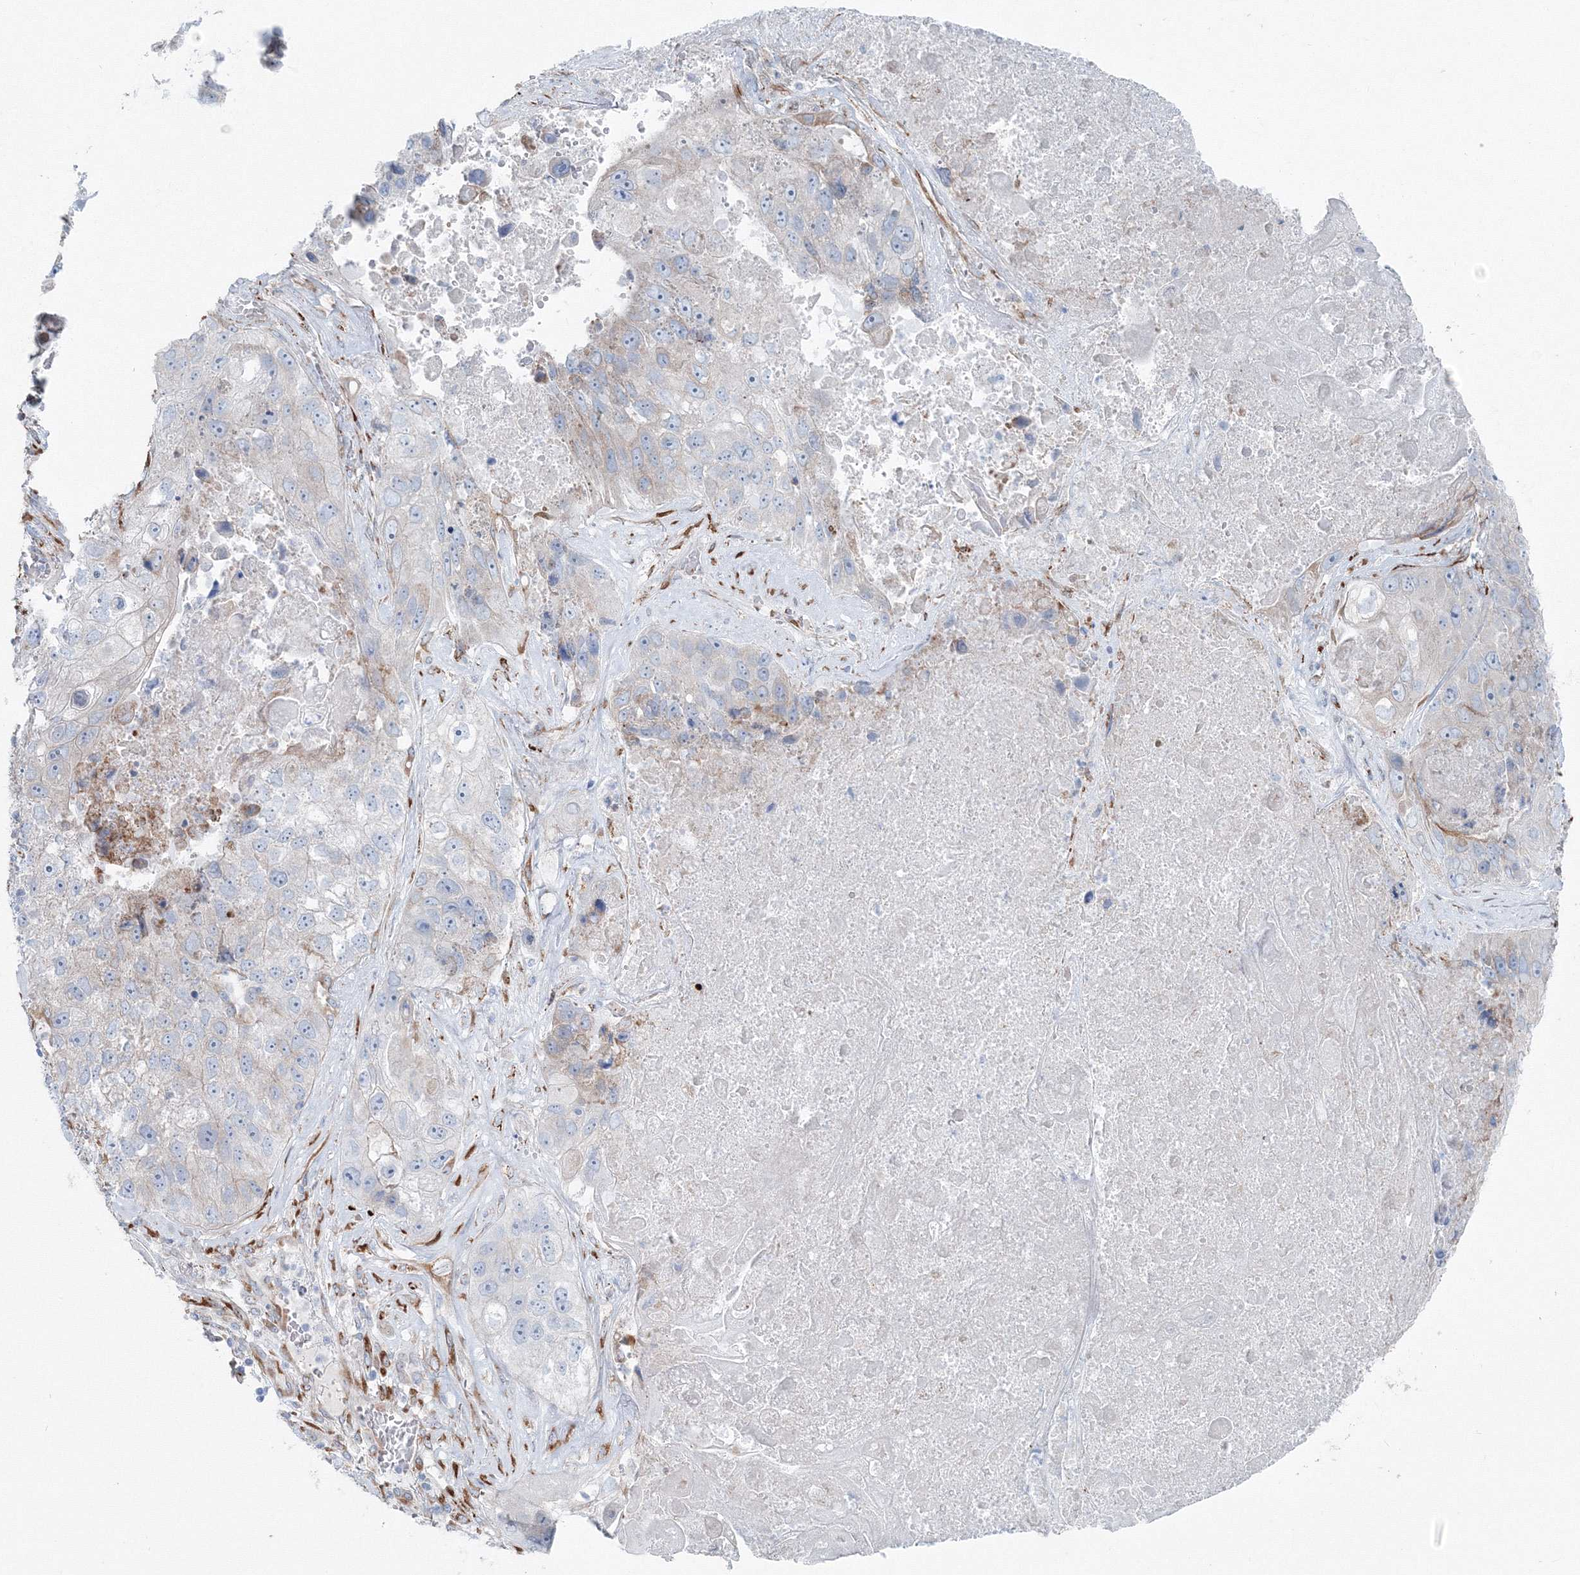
{"staining": {"intensity": "negative", "quantity": "none", "location": "none"}, "tissue": "lung cancer", "cell_type": "Tumor cells", "image_type": "cancer", "snomed": [{"axis": "morphology", "description": "Squamous cell carcinoma, NOS"}, {"axis": "topography", "description": "Lung"}], "caption": "Immunohistochemical staining of human lung cancer (squamous cell carcinoma) exhibits no significant staining in tumor cells.", "gene": "RCN1", "patient": {"sex": "male", "age": 61}}